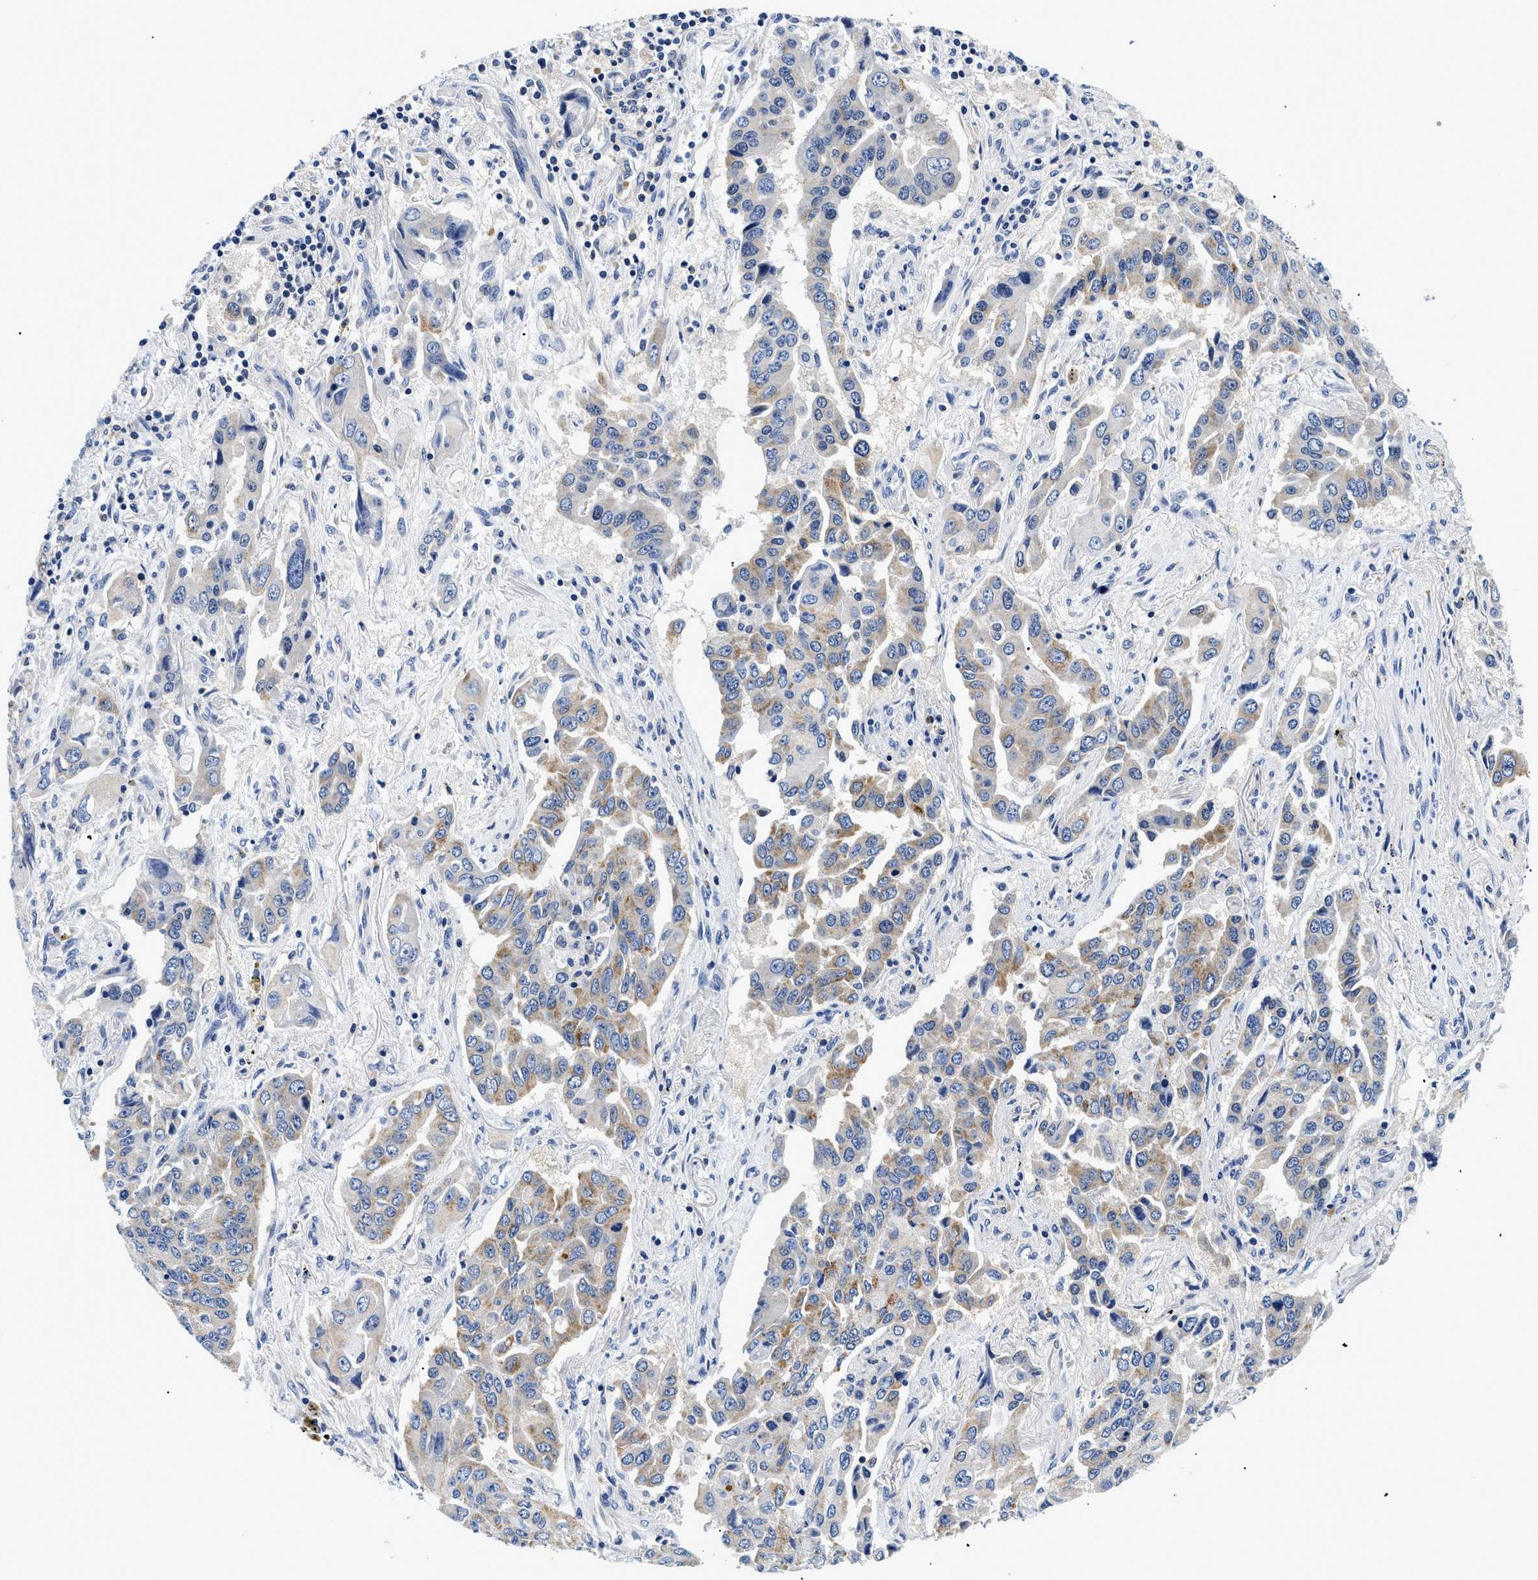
{"staining": {"intensity": "weak", "quantity": "<25%", "location": "cytoplasmic/membranous"}, "tissue": "lung cancer", "cell_type": "Tumor cells", "image_type": "cancer", "snomed": [{"axis": "morphology", "description": "Adenocarcinoma, NOS"}, {"axis": "topography", "description": "Lung"}], "caption": "Immunohistochemistry photomicrograph of human lung cancer (adenocarcinoma) stained for a protein (brown), which reveals no positivity in tumor cells.", "gene": "MEA1", "patient": {"sex": "female", "age": 65}}